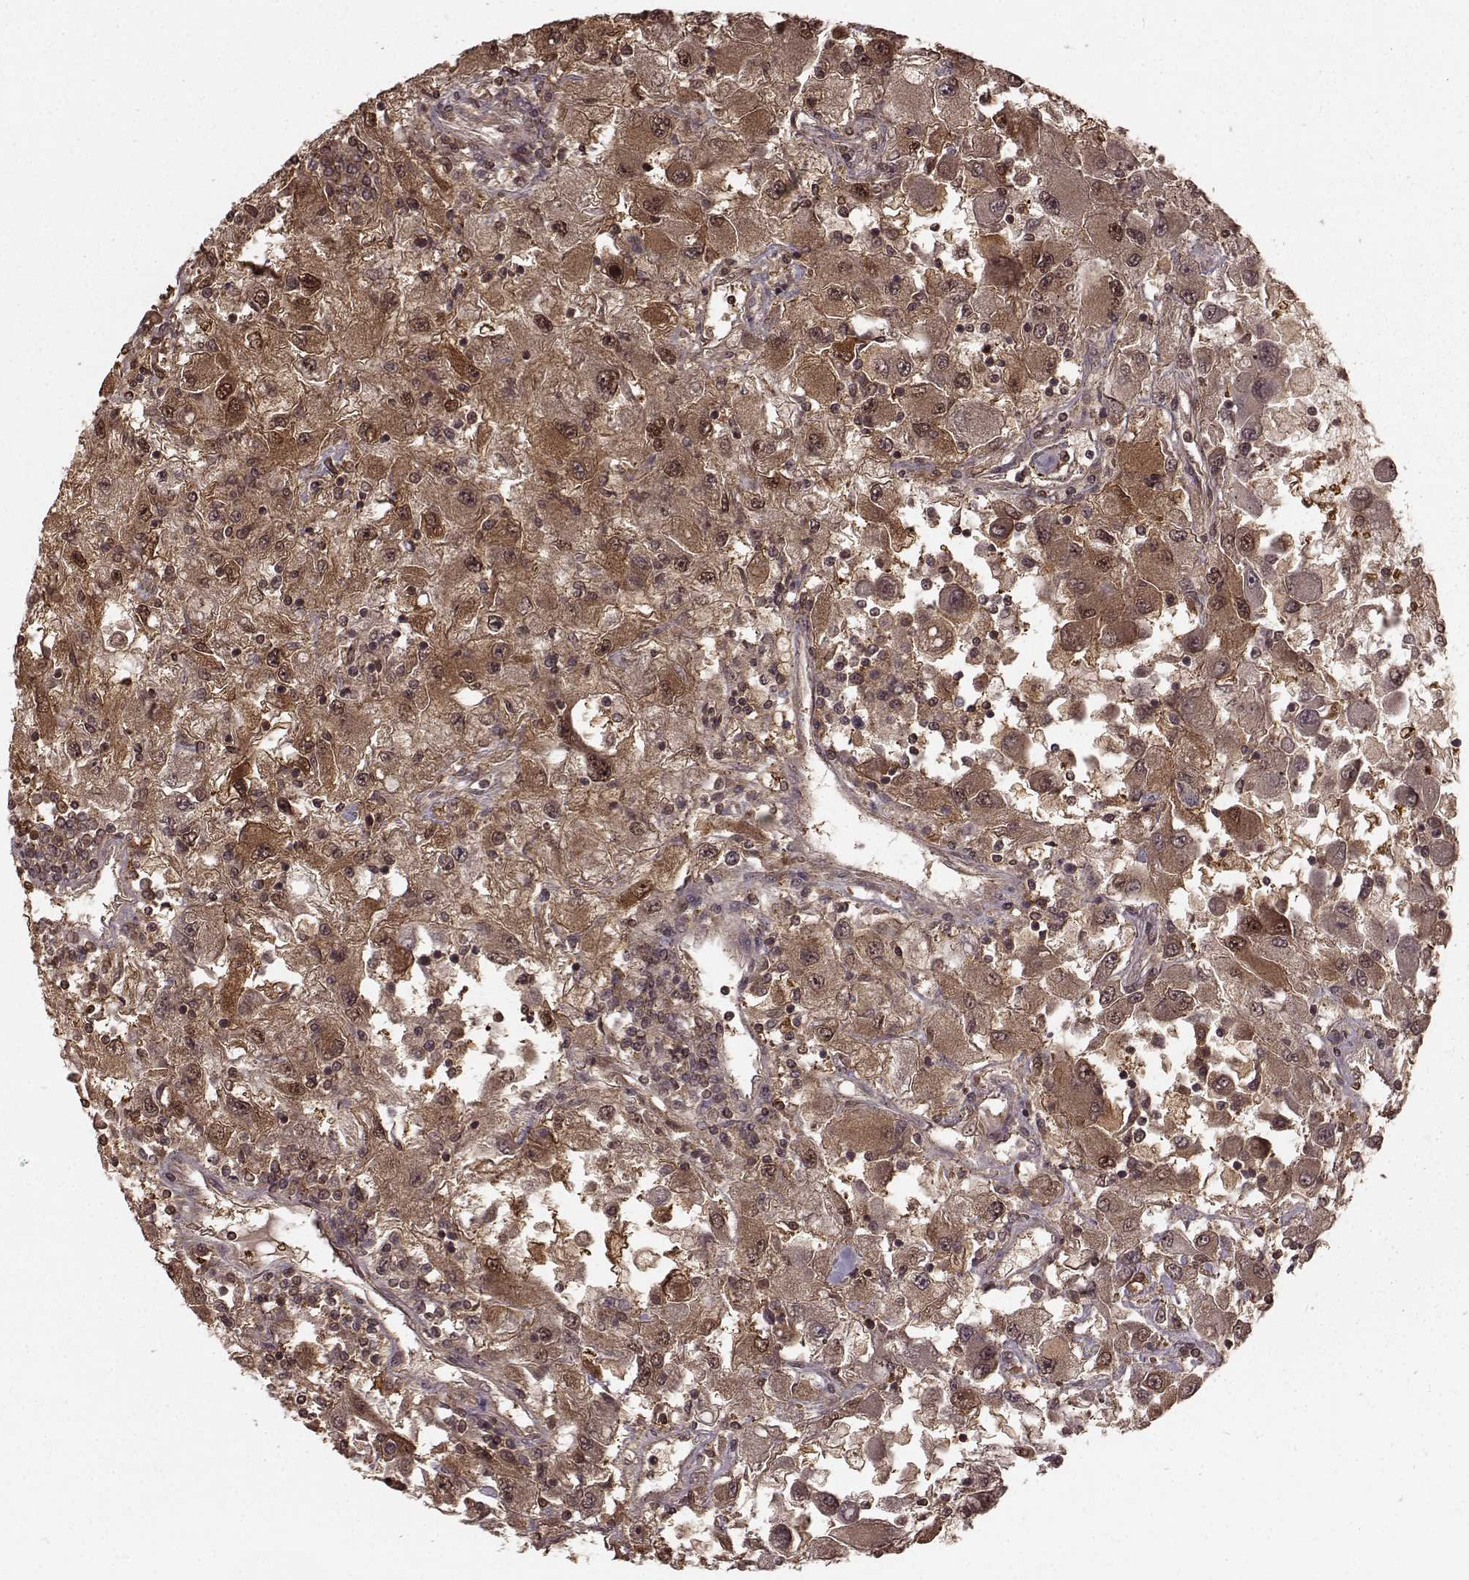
{"staining": {"intensity": "moderate", "quantity": ">75%", "location": "cytoplasmic/membranous,nuclear"}, "tissue": "renal cancer", "cell_type": "Tumor cells", "image_type": "cancer", "snomed": [{"axis": "morphology", "description": "Adenocarcinoma, NOS"}, {"axis": "topography", "description": "Kidney"}], "caption": "High-power microscopy captured an immunohistochemistry photomicrograph of renal cancer (adenocarcinoma), revealing moderate cytoplasmic/membranous and nuclear positivity in about >75% of tumor cells.", "gene": "GSS", "patient": {"sex": "female", "age": 67}}